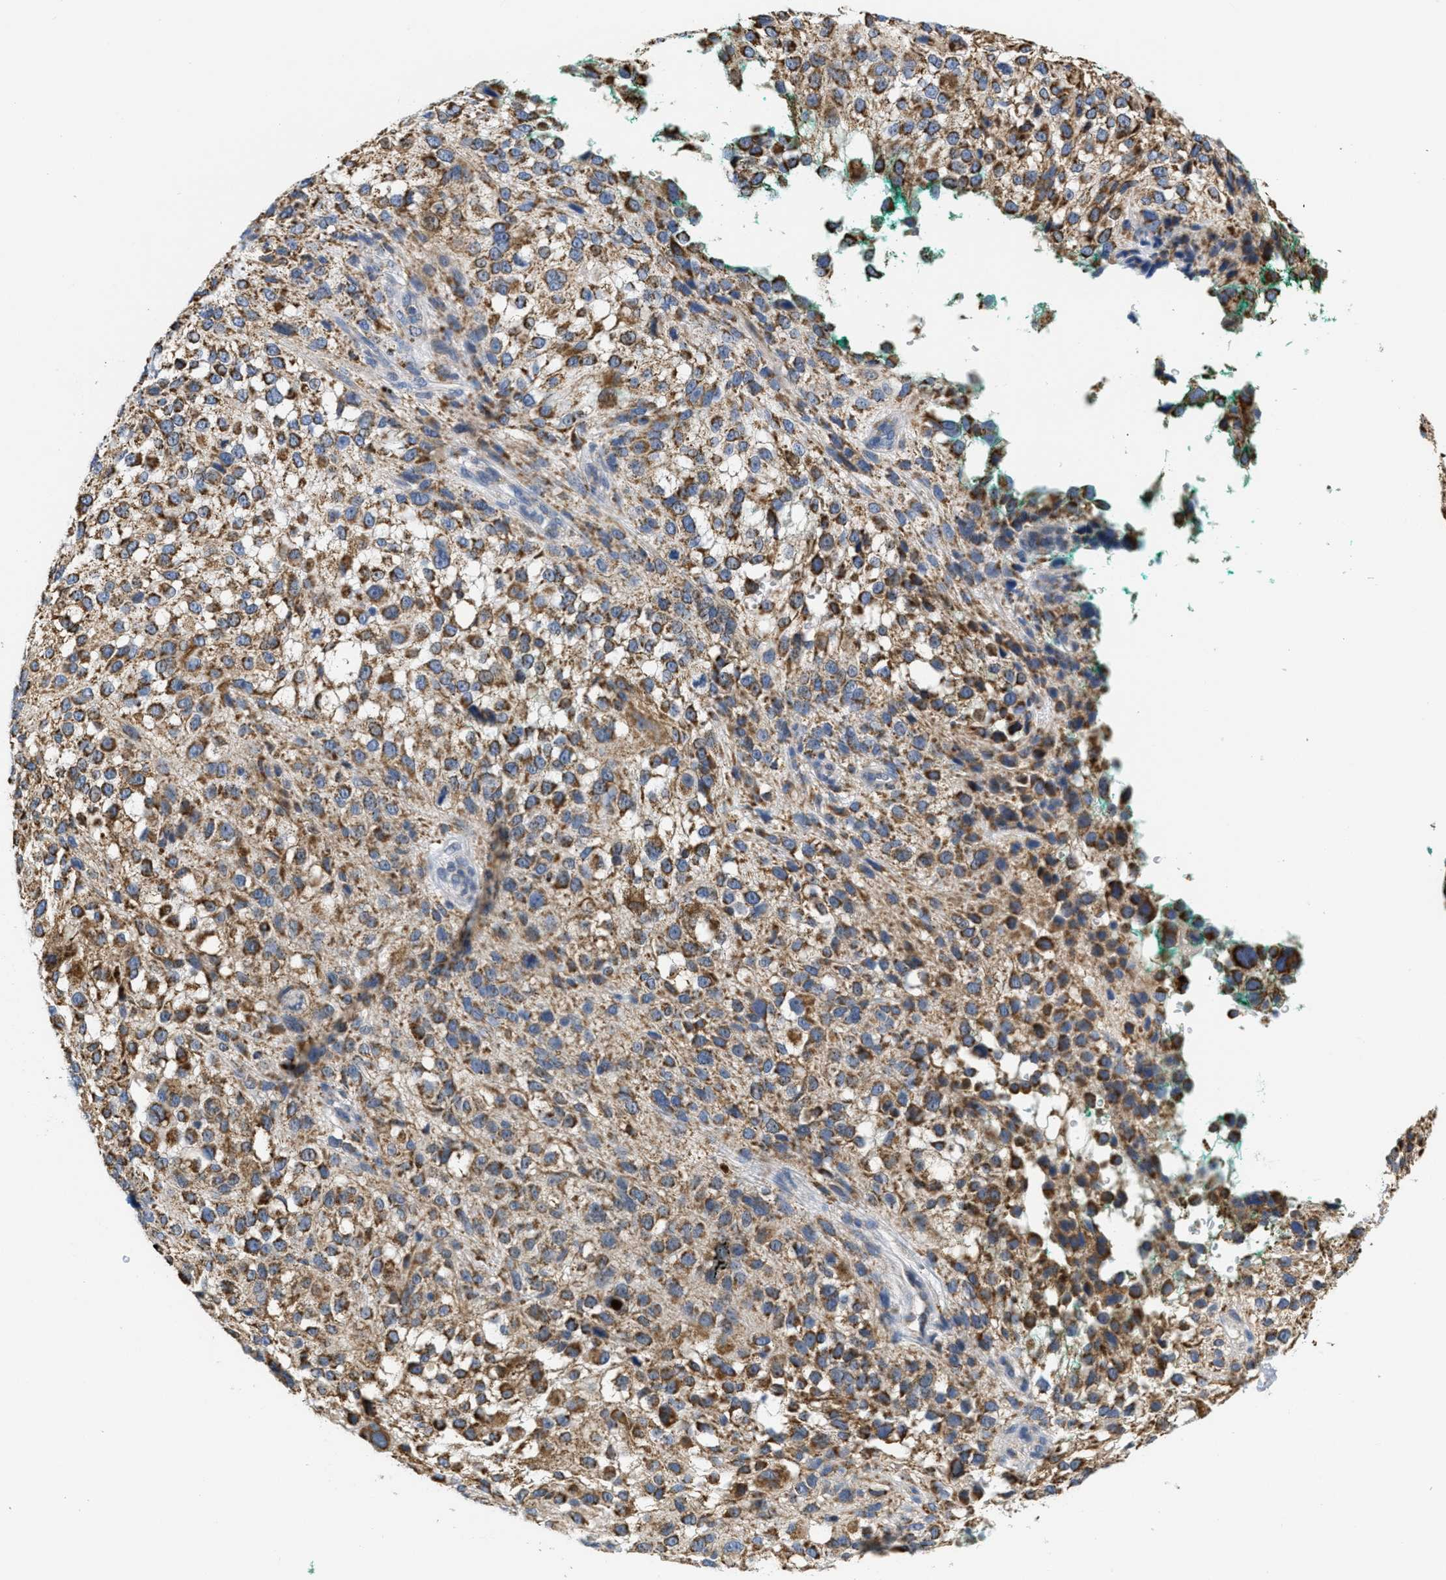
{"staining": {"intensity": "moderate", "quantity": ">75%", "location": "cytoplasmic/membranous"}, "tissue": "melanoma", "cell_type": "Tumor cells", "image_type": "cancer", "snomed": [{"axis": "morphology", "description": "Necrosis, NOS"}, {"axis": "morphology", "description": "Malignant melanoma, NOS"}, {"axis": "topography", "description": "Skin"}], "caption": "This image exhibits melanoma stained with immunohistochemistry to label a protein in brown. The cytoplasmic/membranous of tumor cells show moderate positivity for the protein. Nuclei are counter-stained blue.", "gene": "KCNJ5", "patient": {"sex": "female", "age": 87}}